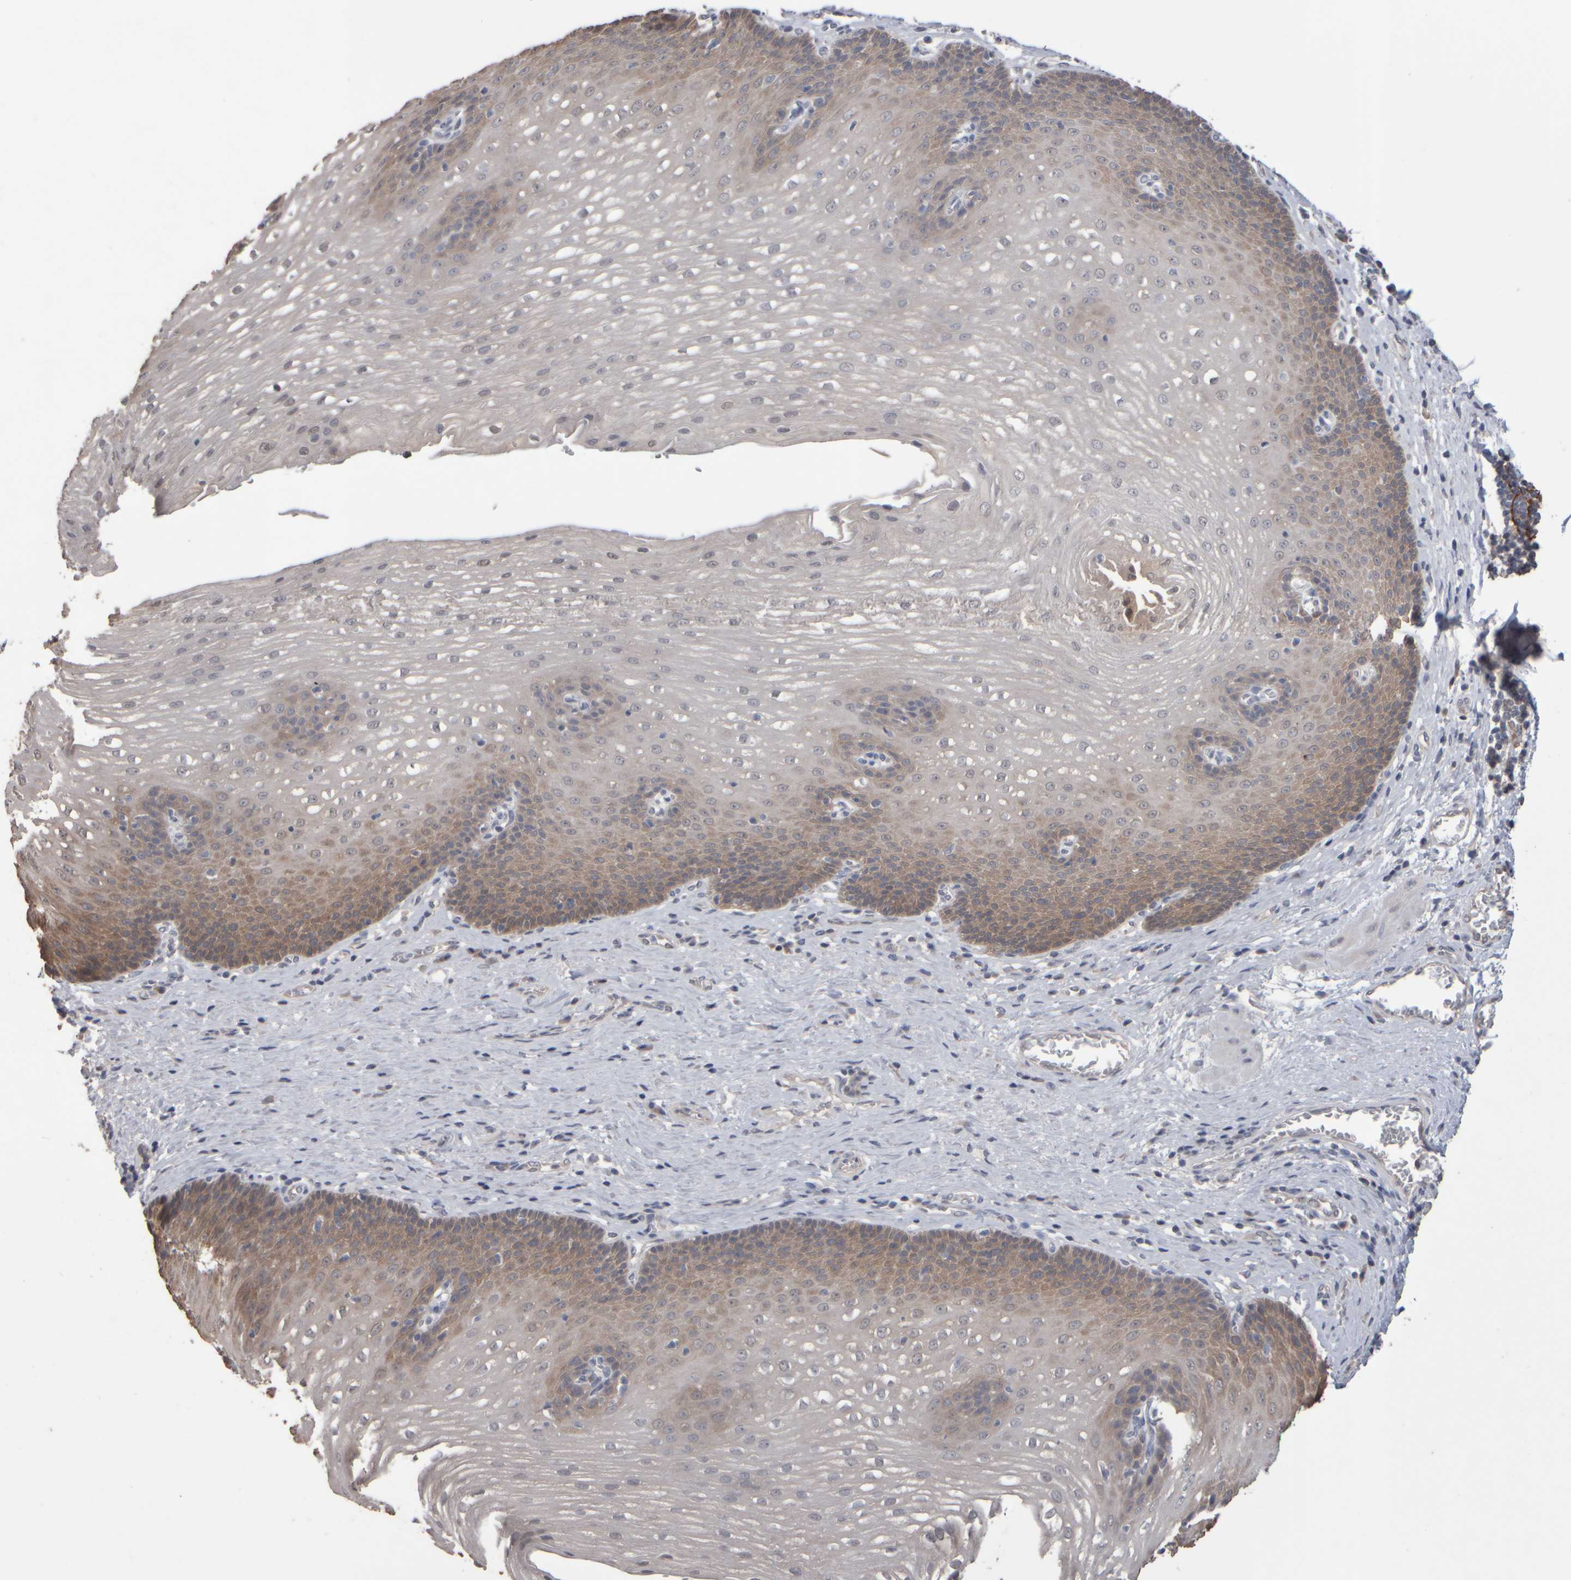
{"staining": {"intensity": "weak", "quantity": "25%-75%", "location": "cytoplasmic/membranous"}, "tissue": "esophagus", "cell_type": "Squamous epithelial cells", "image_type": "normal", "snomed": [{"axis": "morphology", "description": "Normal tissue, NOS"}, {"axis": "topography", "description": "Esophagus"}], "caption": "Protein staining displays weak cytoplasmic/membranous staining in approximately 25%-75% of squamous epithelial cells in benign esophagus.", "gene": "EPHX2", "patient": {"sex": "male", "age": 48}}